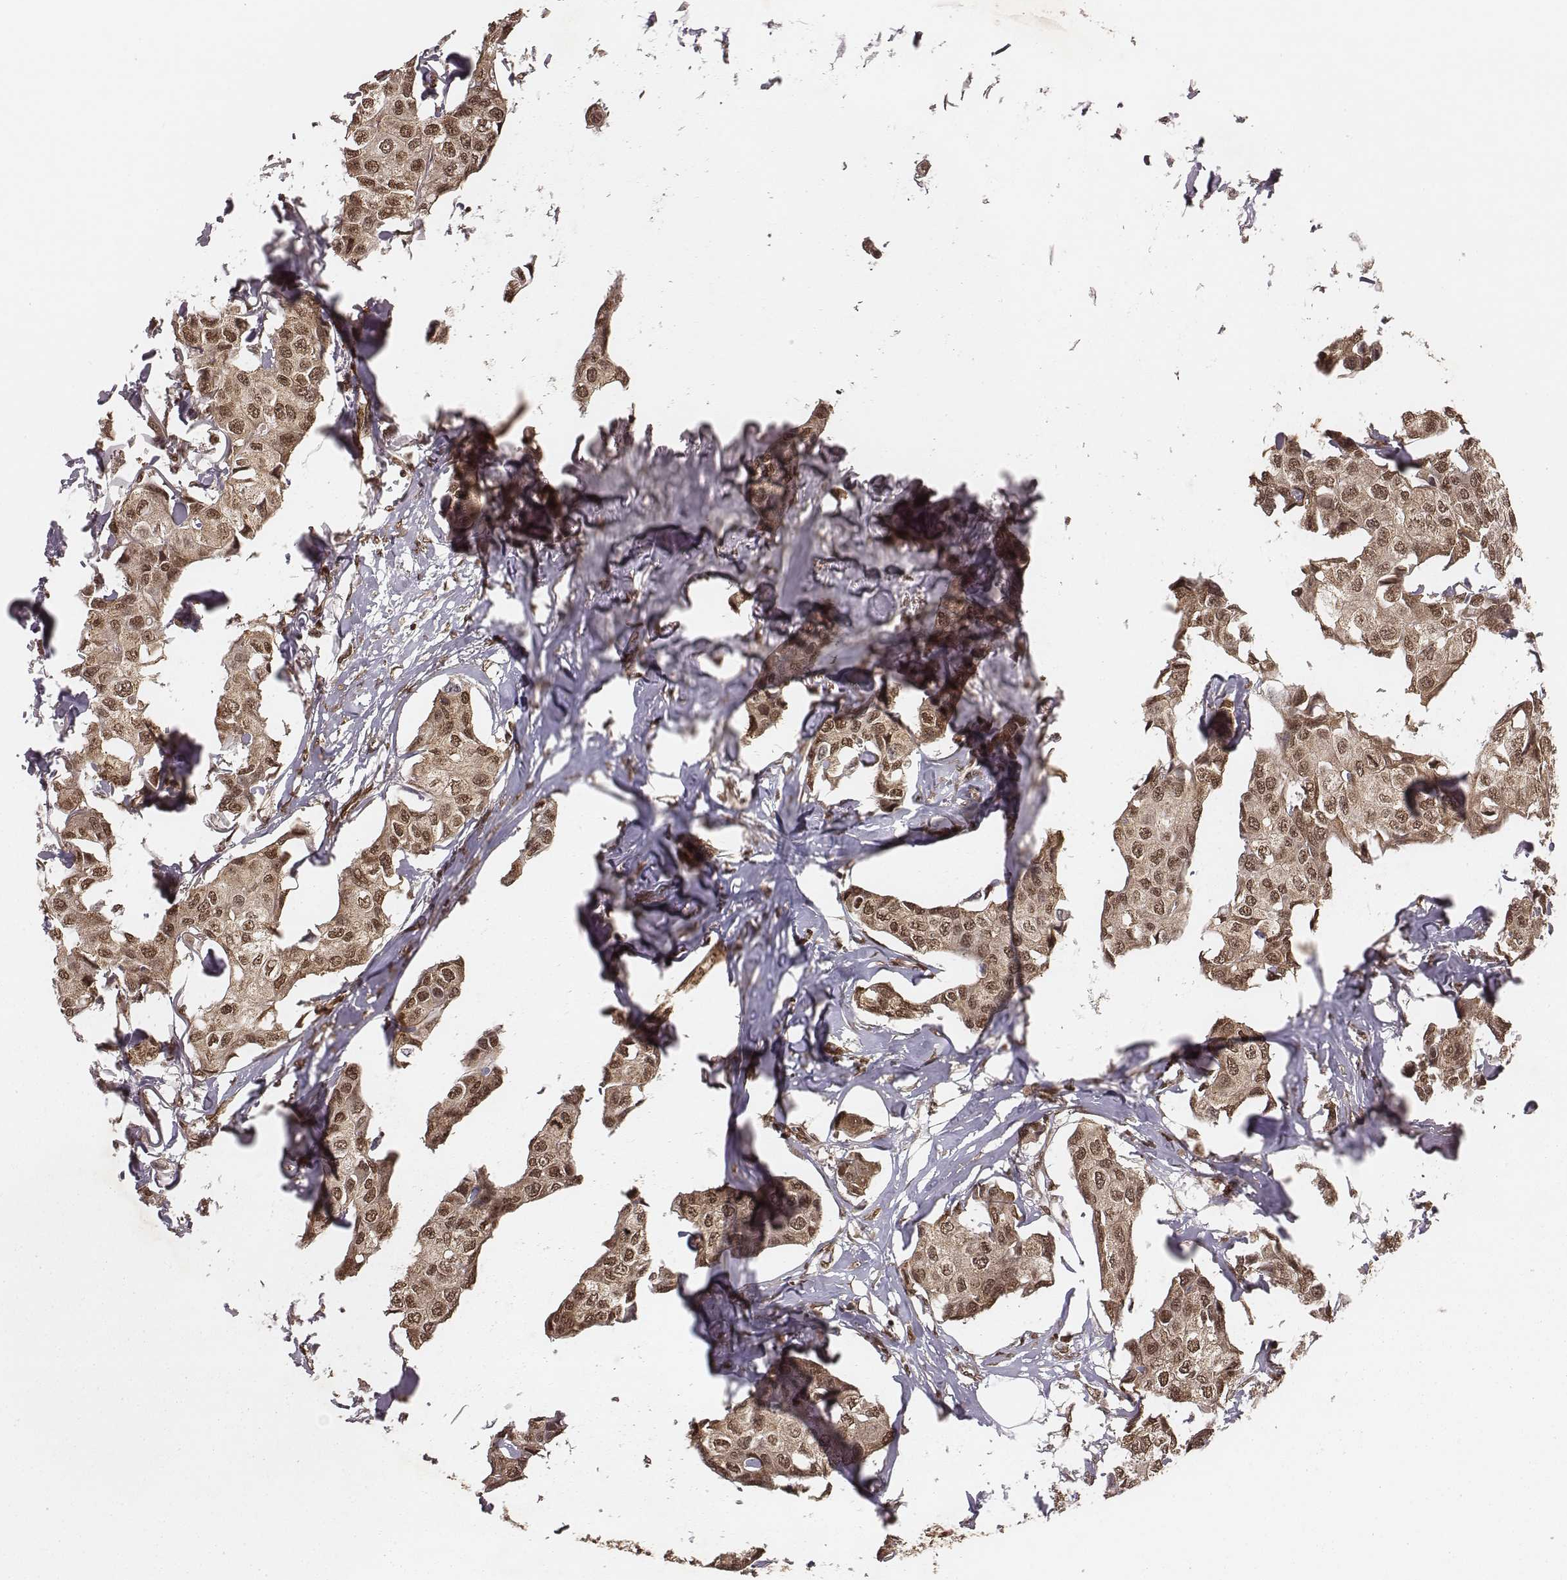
{"staining": {"intensity": "moderate", "quantity": ">75%", "location": "nuclear"}, "tissue": "breast cancer", "cell_type": "Tumor cells", "image_type": "cancer", "snomed": [{"axis": "morphology", "description": "Duct carcinoma"}, {"axis": "topography", "description": "Breast"}], "caption": "Breast cancer (infiltrating ductal carcinoma) stained with IHC exhibits moderate nuclear positivity in about >75% of tumor cells. (Stains: DAB (3,3'-diaminobenzidine) in brown, nuclei in blue, Microscopy: brightfield microscopy at high magnification).", "gene": "NFX1", "patient": {"sex": "female", "age": 80}}